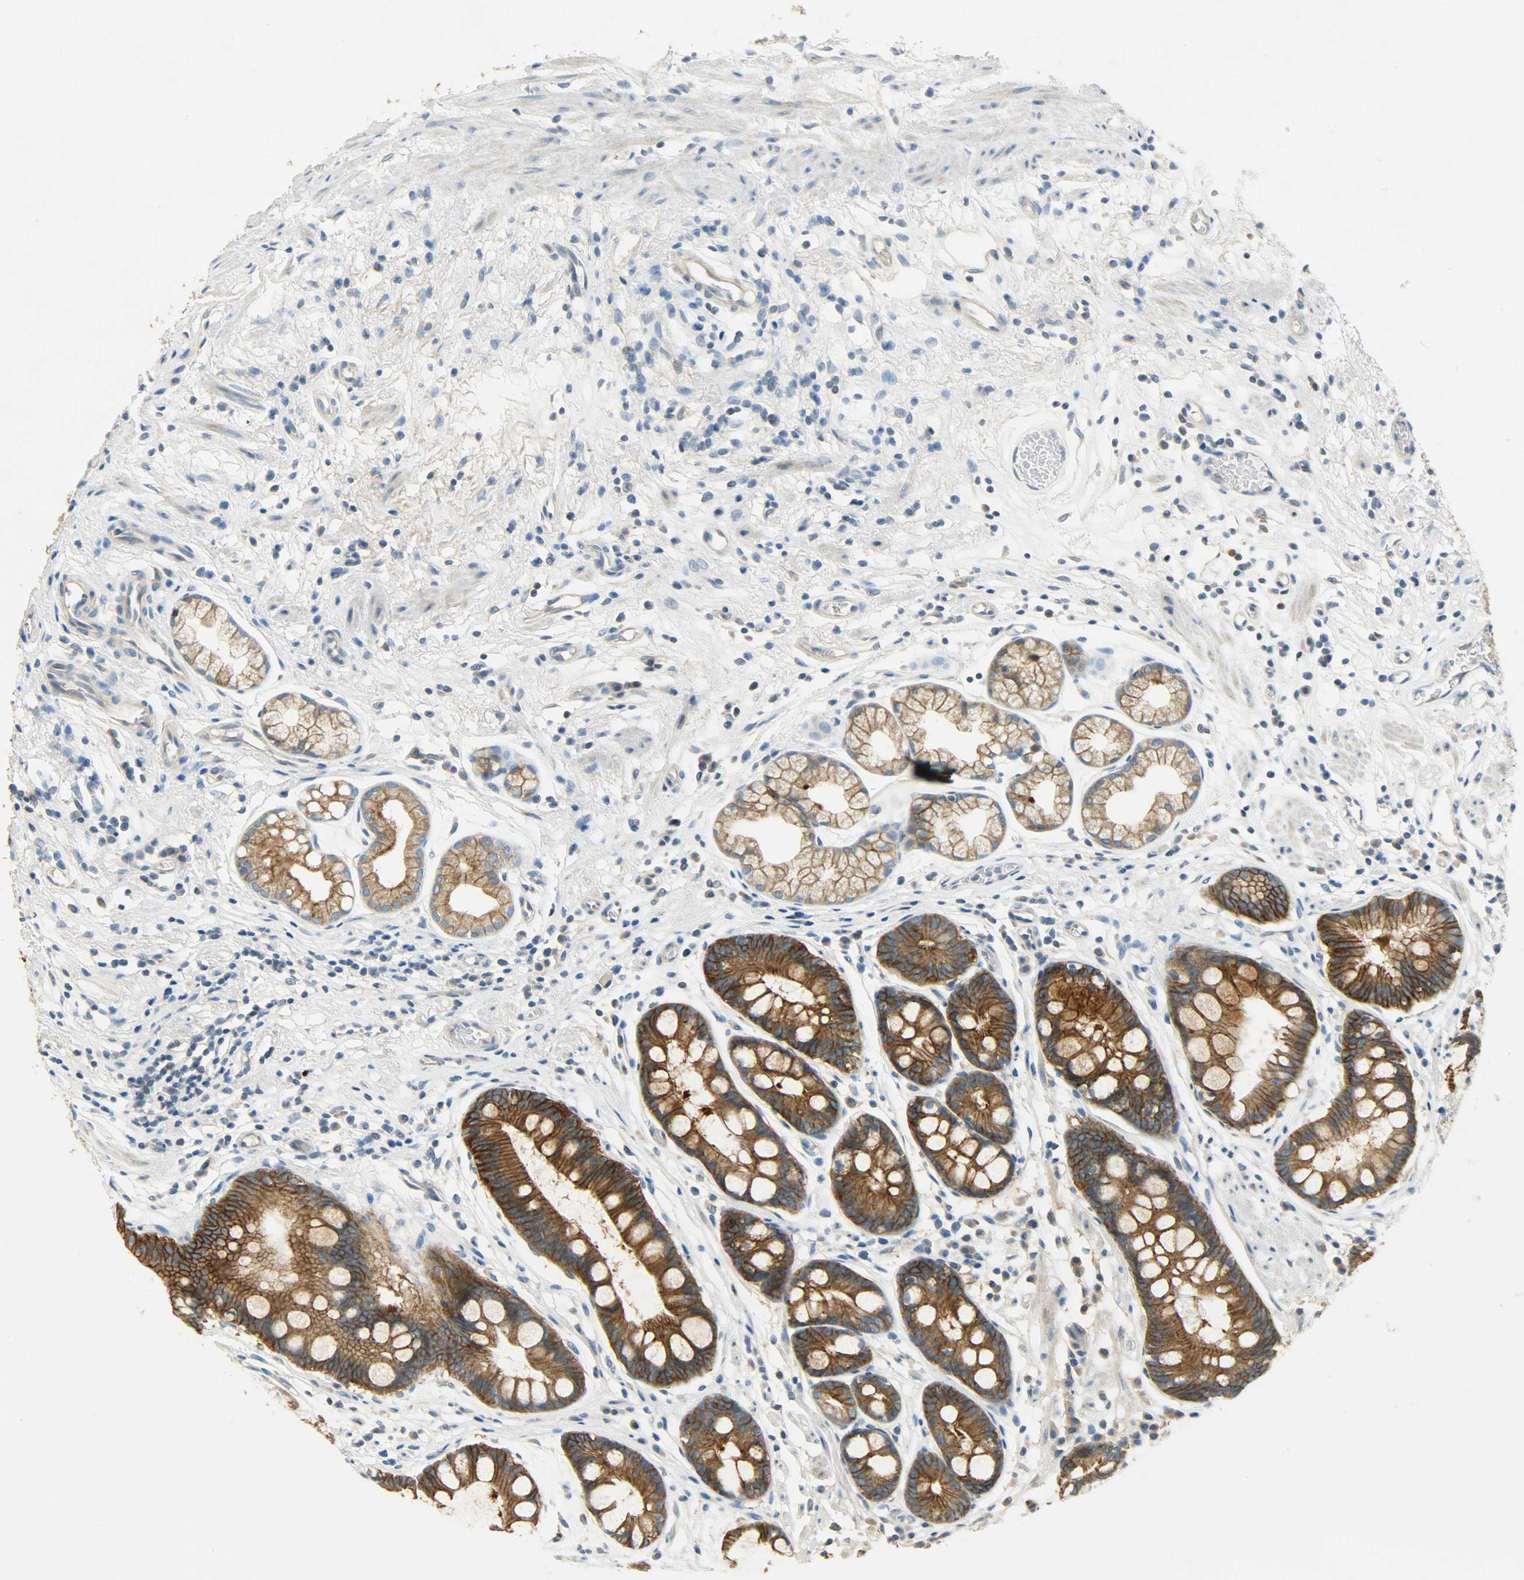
{"staining": {"intensity": "strong", "quantity": ">75%", "location": "cytoplasmic/membranous"}, "tissue": "stomach", "cell_type": "Glandular cells", "image_type": "normal", "snomed": [{"axis": "morphology", "description": "Normal tissue, NOS"}, {"axis": "morphology", "description": "Inflammation, NOS"}, {"axis": "topography", "description": "Stomach, lower"}], "caption": "Immunohistochemical staining of benign stomach demonstrates strong cytoplasmic/membranous protein positivity in about >75% of glandular cells. The protein is shown in brown color, while the nuclei are stained blue.", "gene": "DSG2", "patient": {"sex": "male", "age": 59}}